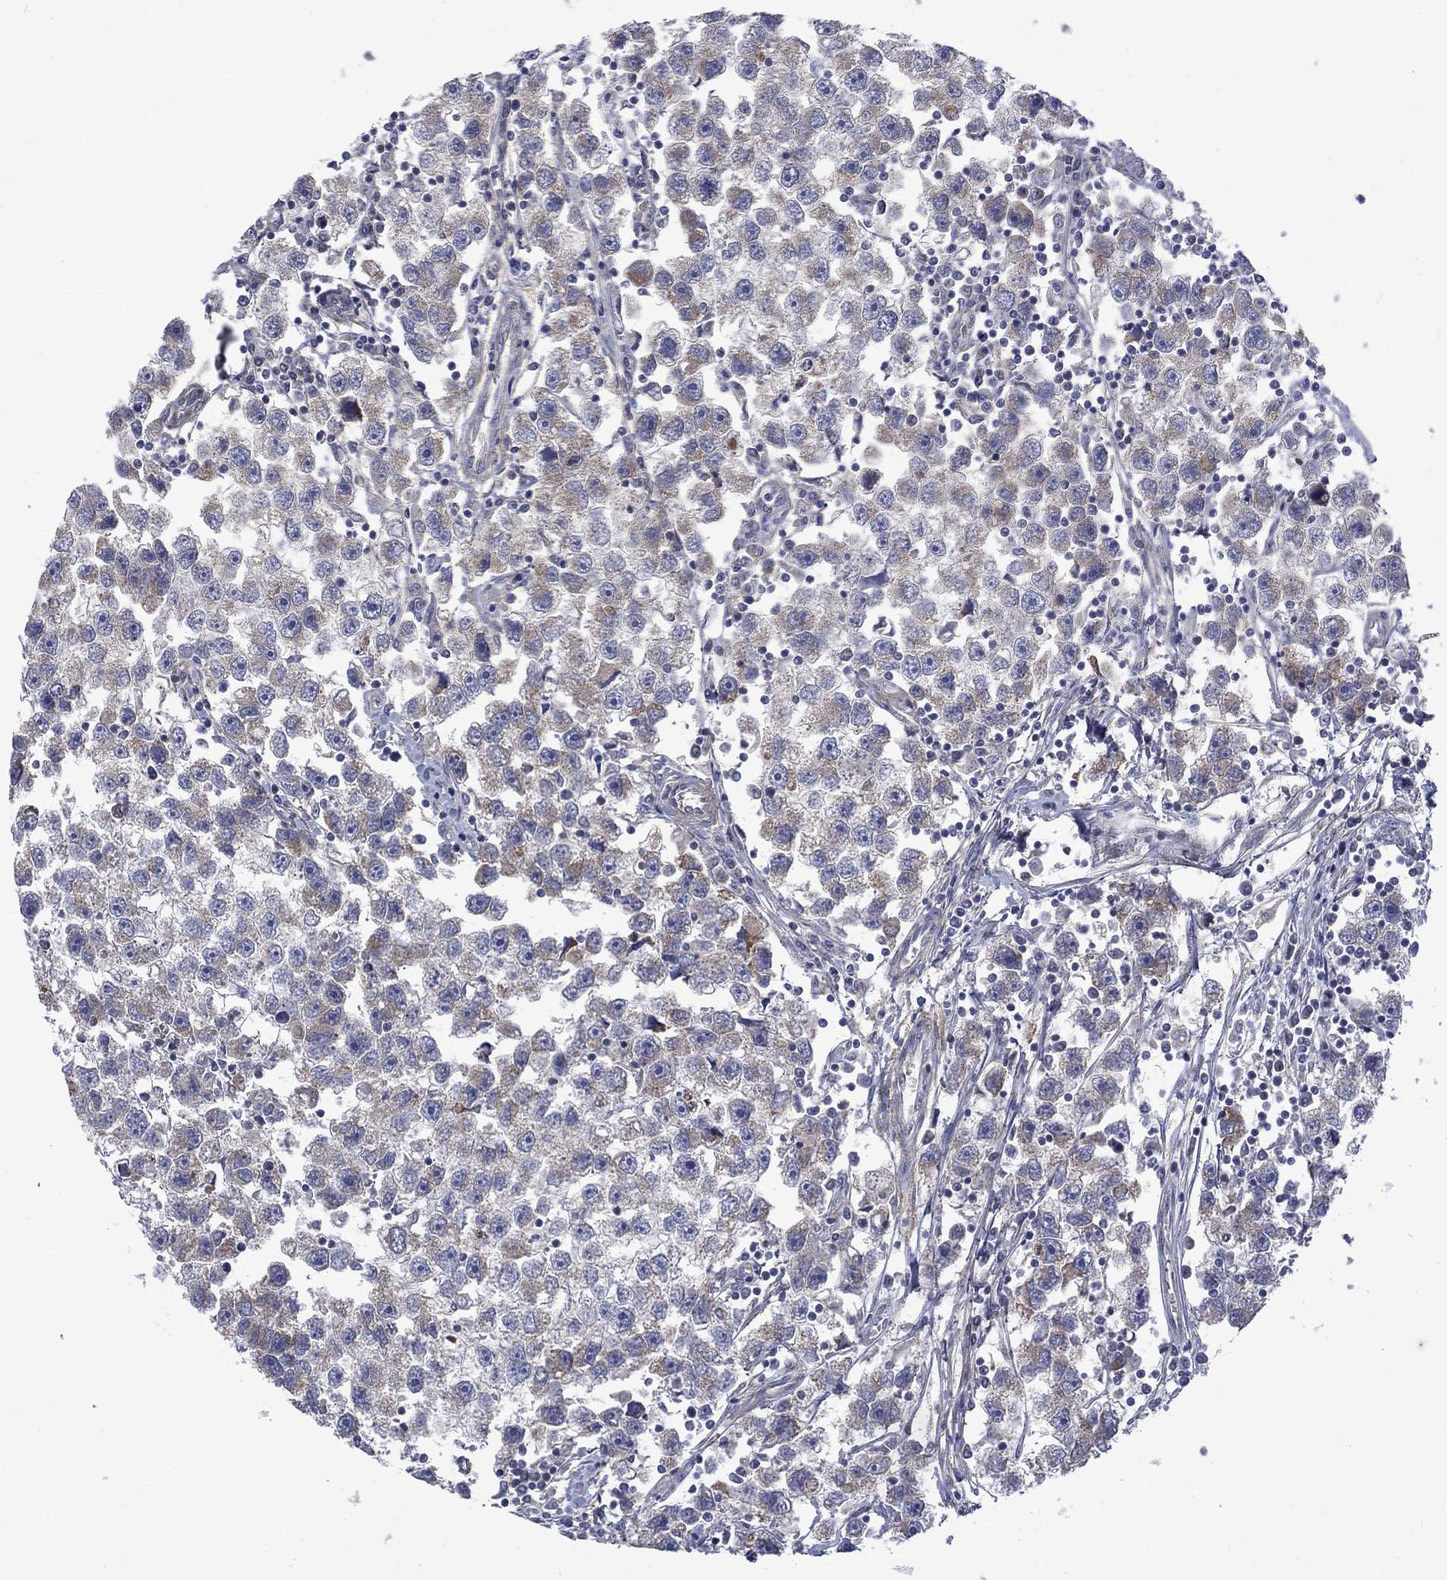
{"staining": {"intensity": "weak", "quantity": "25%-75%", "location": "cytoplasmic/membranous"}, "tissue": "testis cancer", "cell_type": "Tumor cells", "image_type": "cancer", "snomed": [{"axis": "morphology", "description": "Seminoma, NOS"}, {"axis": "topography", "description": "Testis"}], "caption": "Brown immunohistochemical staining in testis seminoma reveals weak cytoplasmic/membranous expression in about 25%-75% of tumor cells.", "gene": "HSPA12A", "patient": {"sex": "male", "age": 30}}